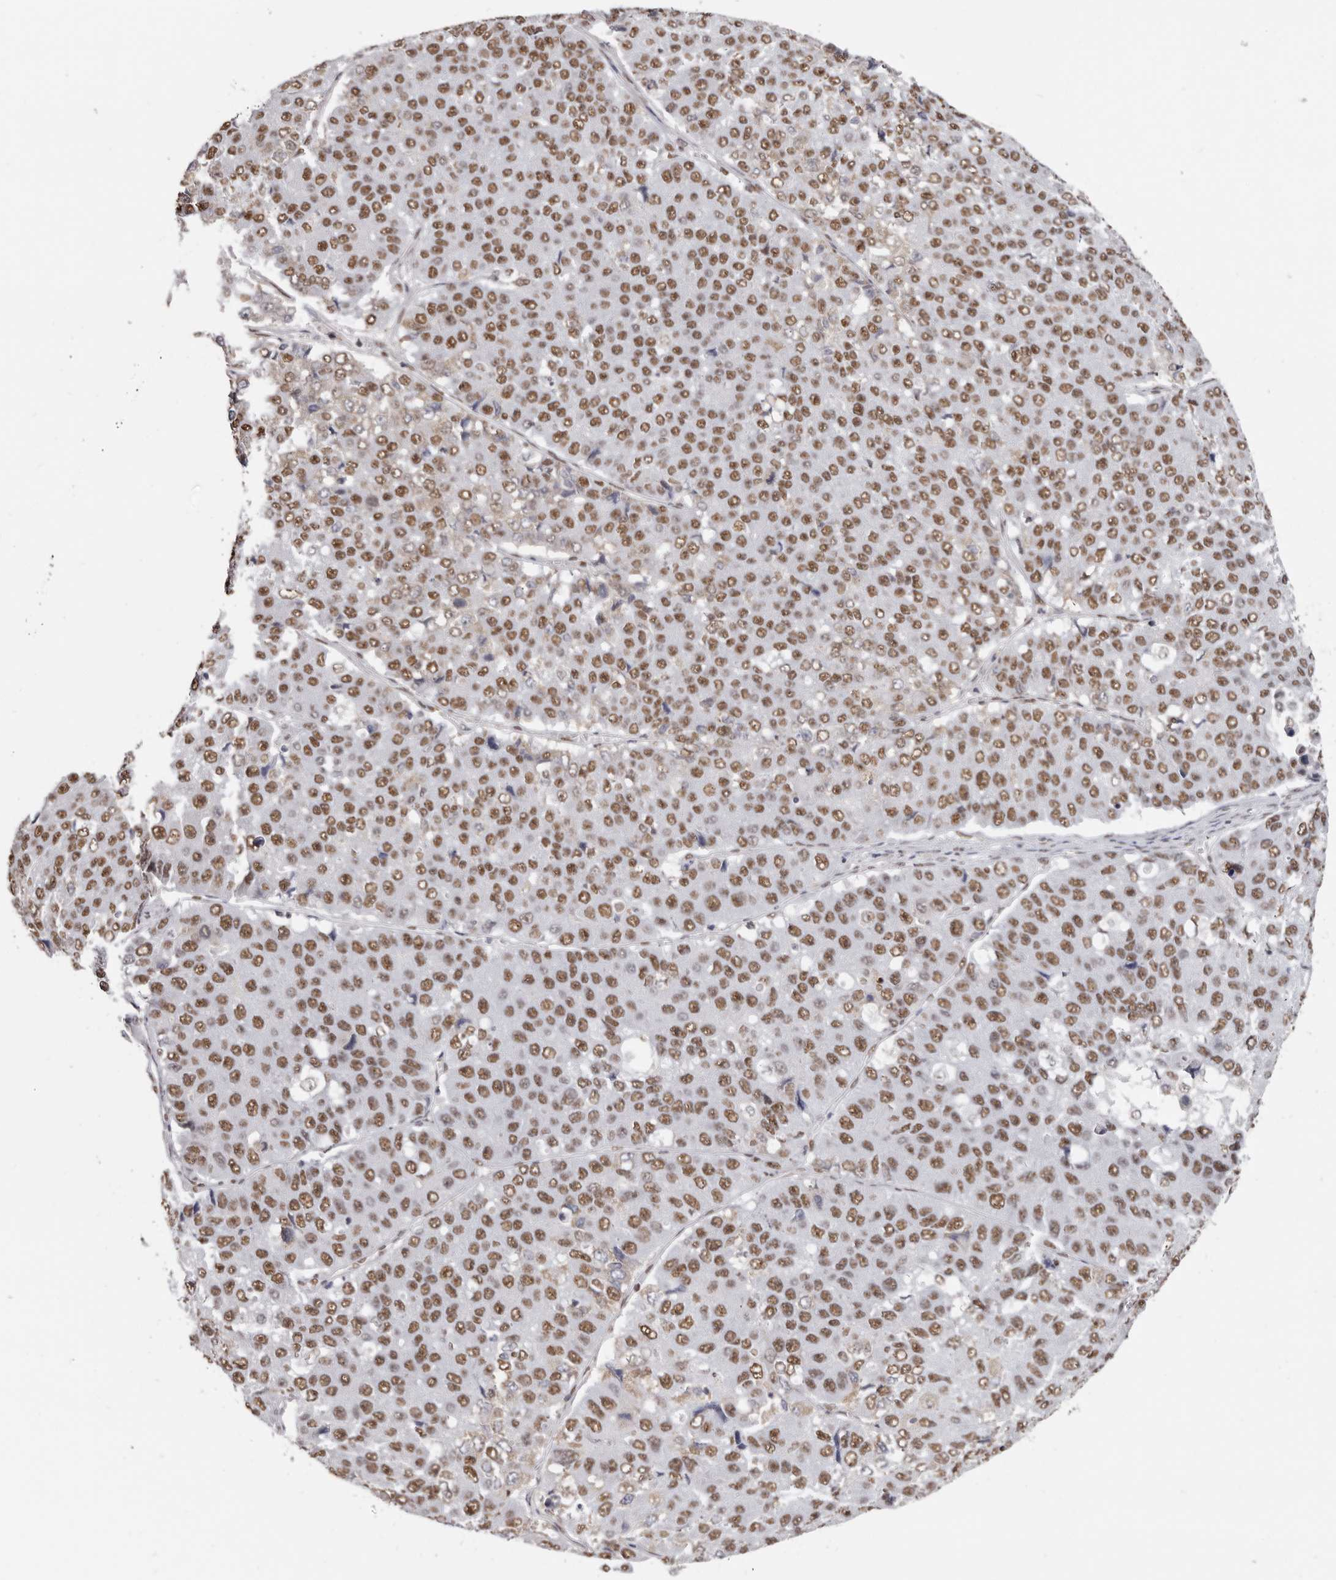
{"staining": {"intensity": "moderate", "quantity": ">75%", "location": "nuclear"}, "tissue": "pancreatic cancer", "cell_type": "Tumor cells", "image_type": "cancer", "snomed": [{"axis": "morphology", "description": "Adenocarcinoma, NOS"}, {"axis": "topography", "description": "Pancreas"}], "caption": "There is medium levels of moderate nuclear positivity in tumor cells of adenocarcinoma (pancreatic), as demonstrated by immunohistochemical staining (brown color).", "gene": "SCAF4", "patient": {"sex": "male", "age": 50}}